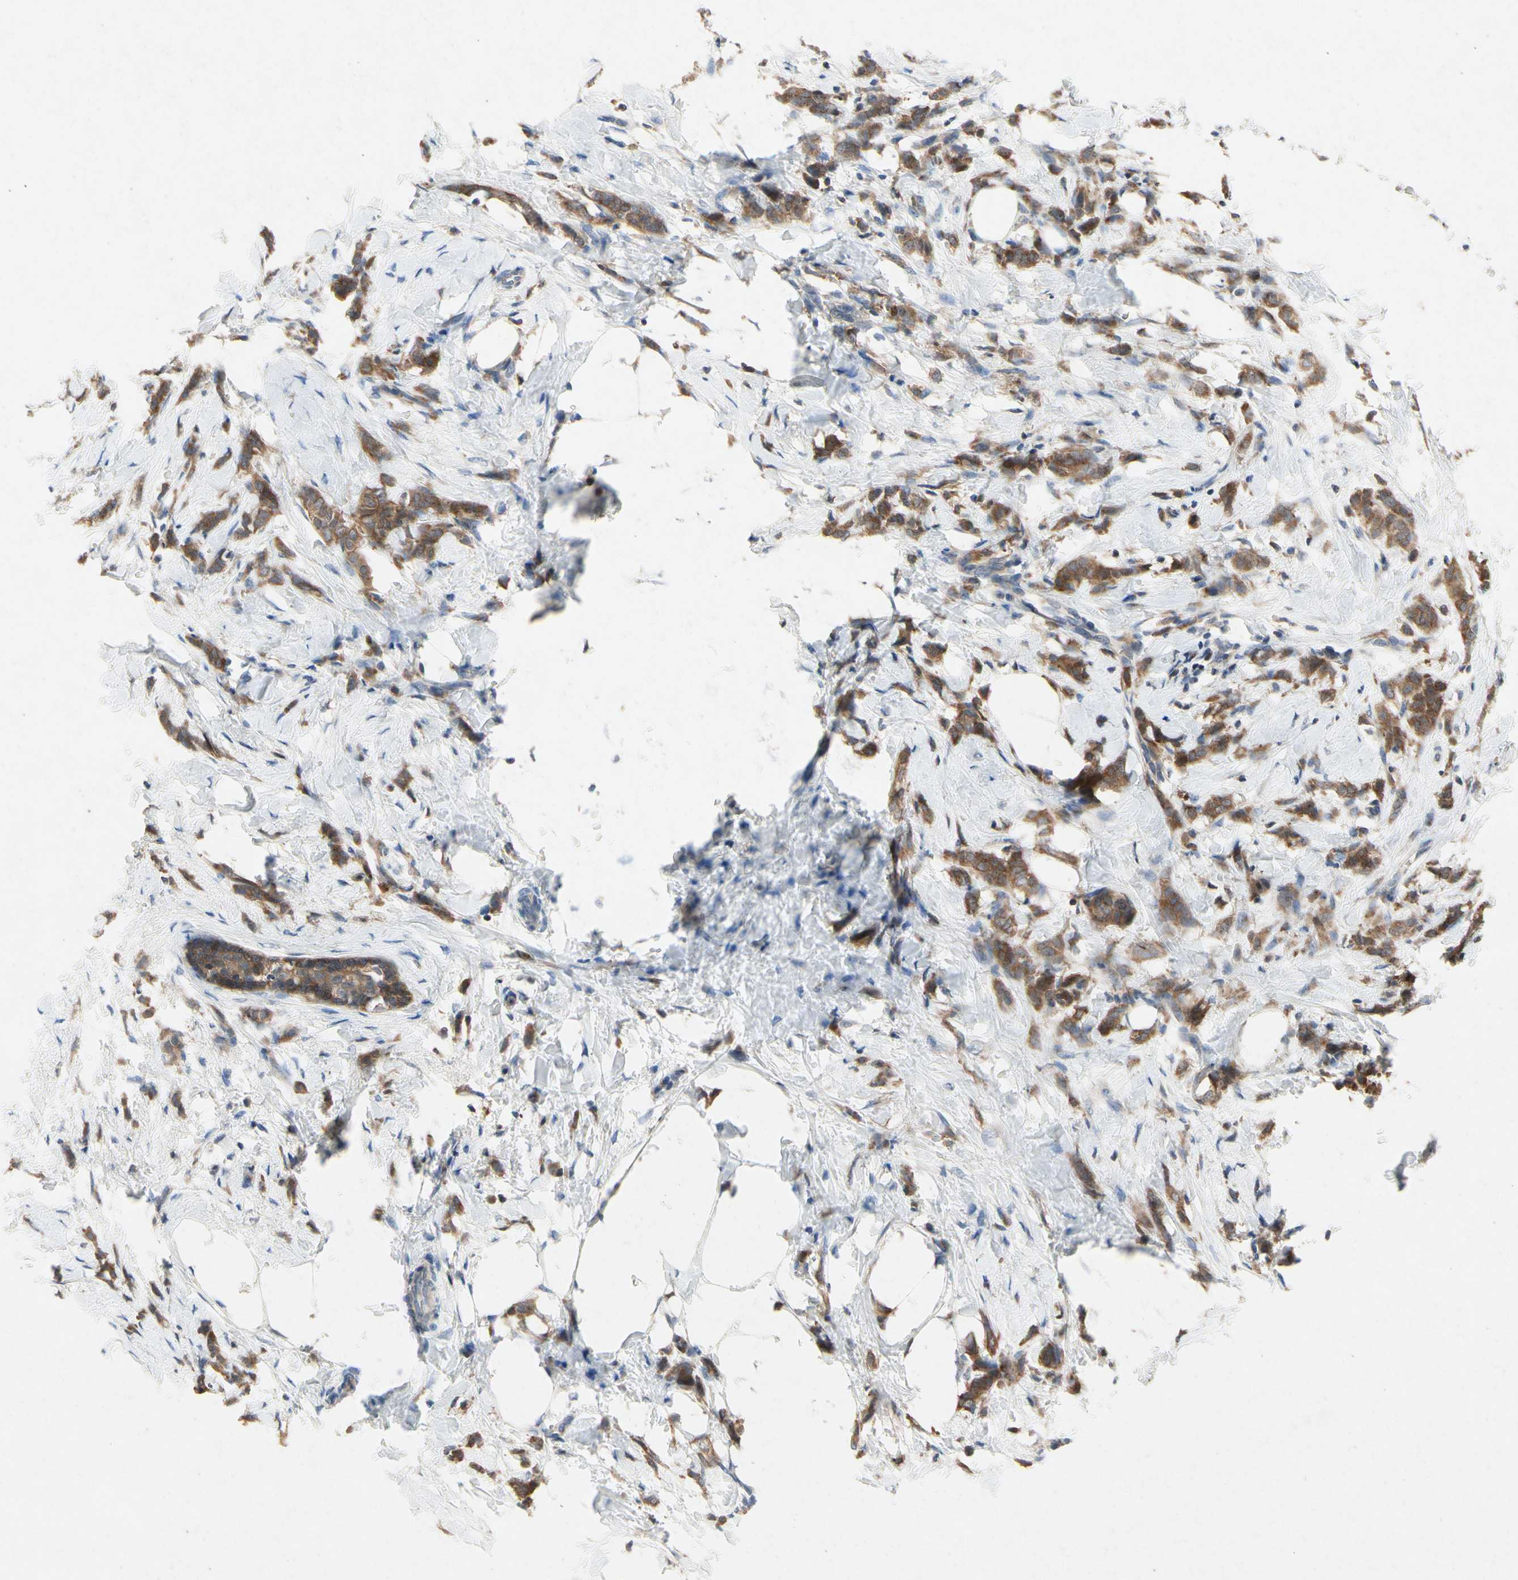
{"staining": {"intensity": "moderate", "quantity": ">75%", "location": "cytoplasmic/membranous"}, "tissue": "breast cancer", "cell_type": "Tumor cells", "image_type": "cancer", "snomed": [{"axis": "morphology", "description": "Lobular carcinoma, in situ"}, {"axis": "morphology", "description": "Lobular carcinoma"}, {"axis": "topography", "description": "Breast"}], "caption": "DAB (3,3'-diaminobenzidine) immunohistochemical staining of breast cancer (lobular carcinoma in situ) reveals moderate cytoplasmic/membranous protein positivity in about >75% of tumor cells. Using DAB (3,3'-diaminobenzidine) (brown) and hematoxylin (blue) stains, captured at high magnification using brightfield microscopy.", "gene": "RPS6KA1", "patient": {"sex": "female", "age": 41}}